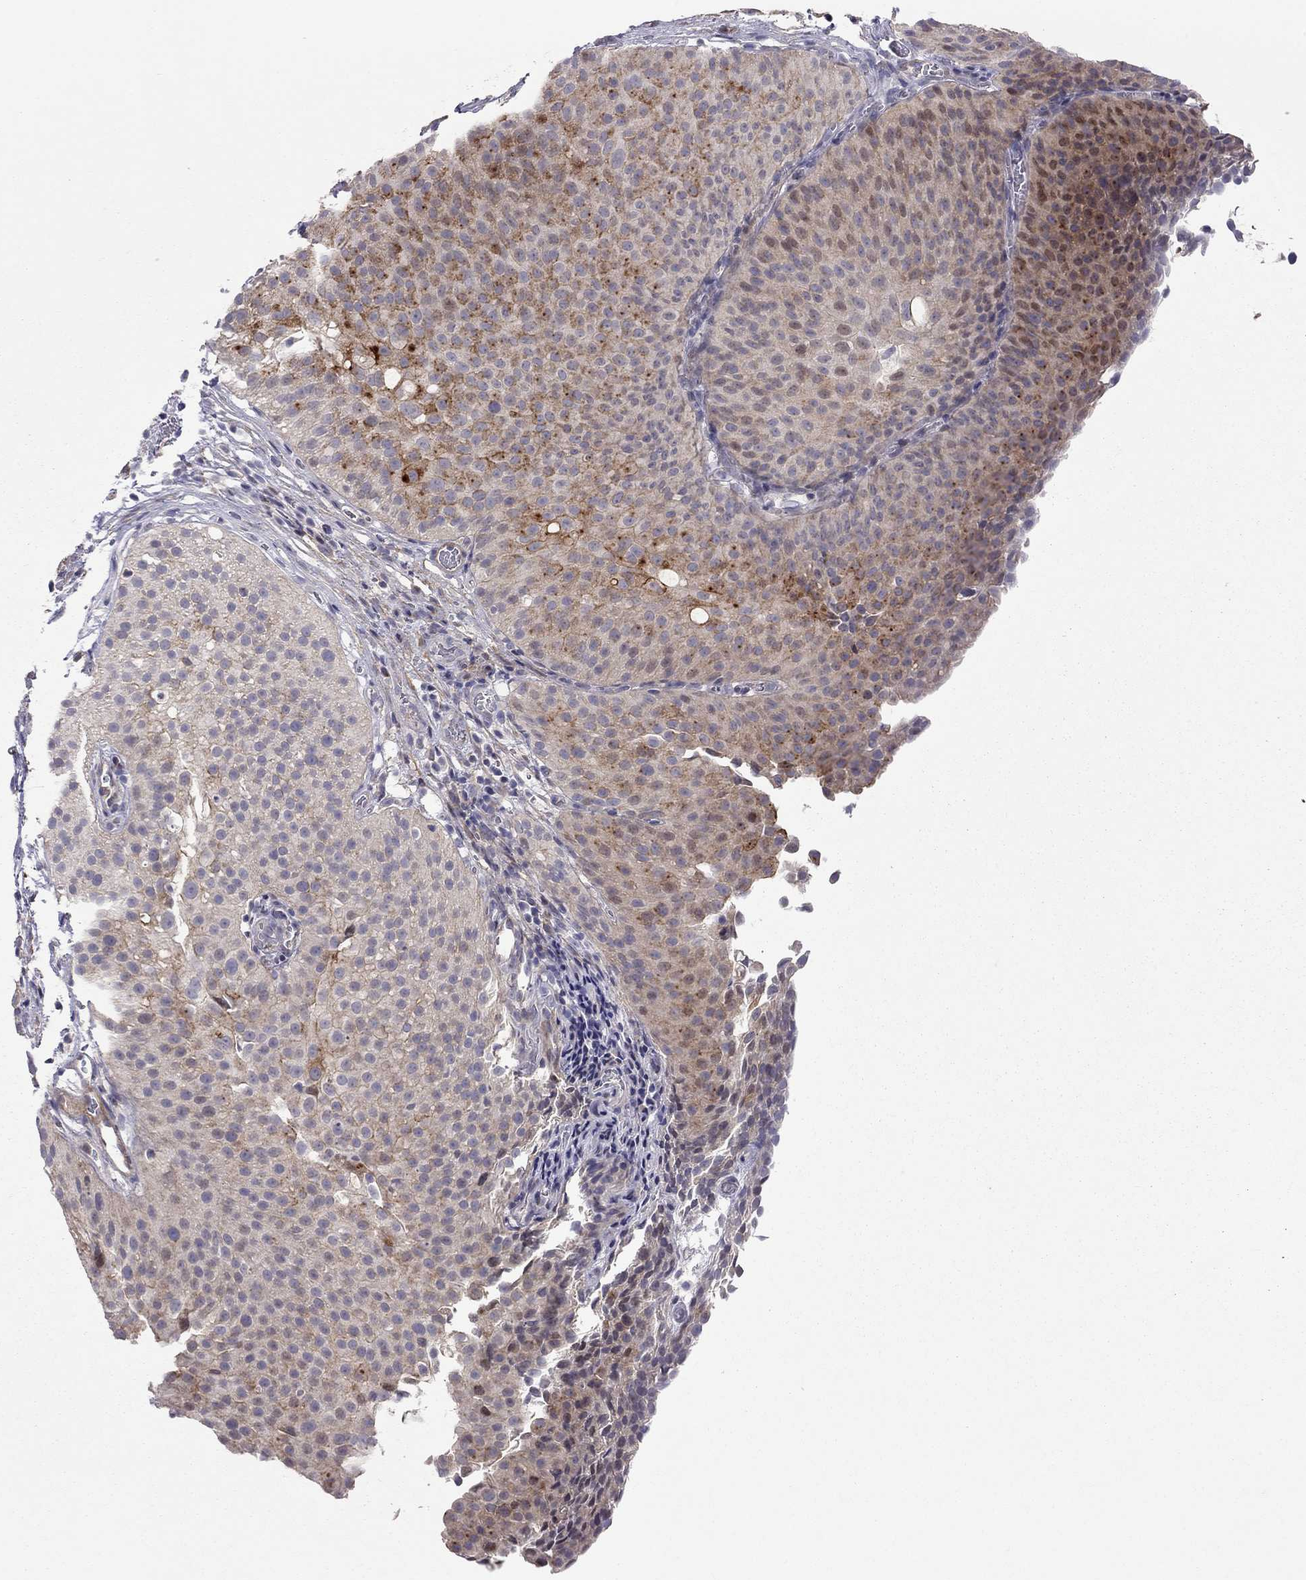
{"staining": {"intensity": "strong", "quantity": "<25%", "location": "cytoplasmic/membranous"}, "tissue": "urothelial cancer", "cell_type": "Tumor cells", "image_type": "cancer", "snomed": [{"axis": "morphology", "description": "Urothelial carcinoma, Low grade"}, {"axis": "topography", "description": "Urinary bladder"}], "caption": "A brown stain shows strong cytoplasmic/membranous positivity of a protein in human low-grade urothelial carcinoma tumor cells.", "gene": "SYTL2", "patient": {"sex": "male", "age": 80}}